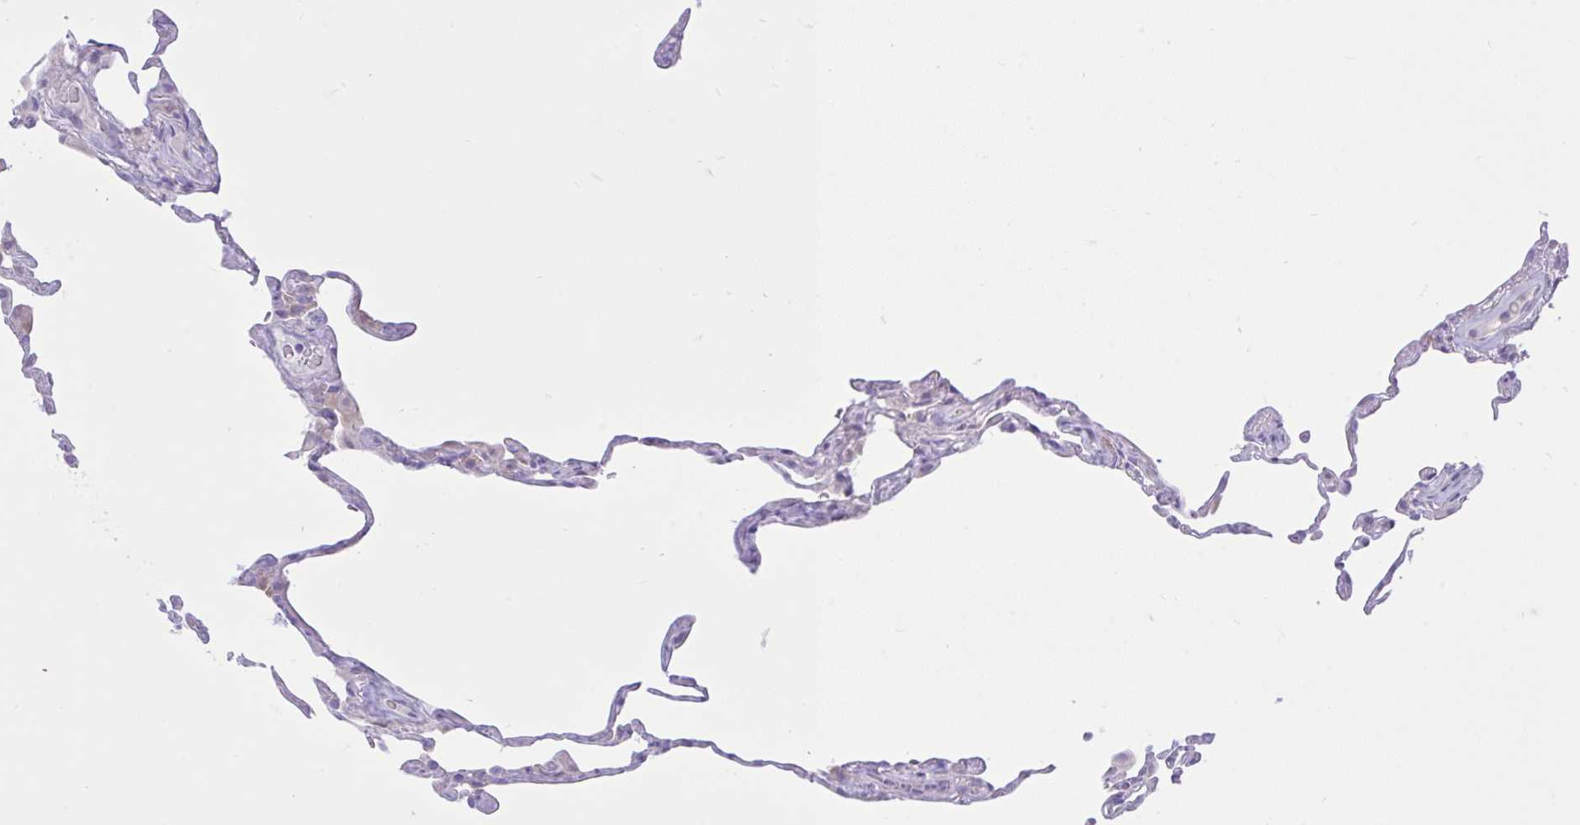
{"staining": {"intensity": "negative", "quantity": "none", "location": "none"}, "tissue": "lung", "cell_type": "Alveolar cells", "image_type": "normal", "snomed": [{"axis": "morphology", "description": "Normal tissue, NOS"}, {"axis": "topography", "description": "Lung"}], "caption": "The IHC histopathology image has no significant staining in alveolar cells of lung. Brightfield microscopy of immunohistochemistry stained with DAB (3,3'-diaminobenzidine) (brown) and hematoxylin (blue), captured at high magnification.", "gene": "ZNF101", "patient": {"sex": "female", "age": 57}}